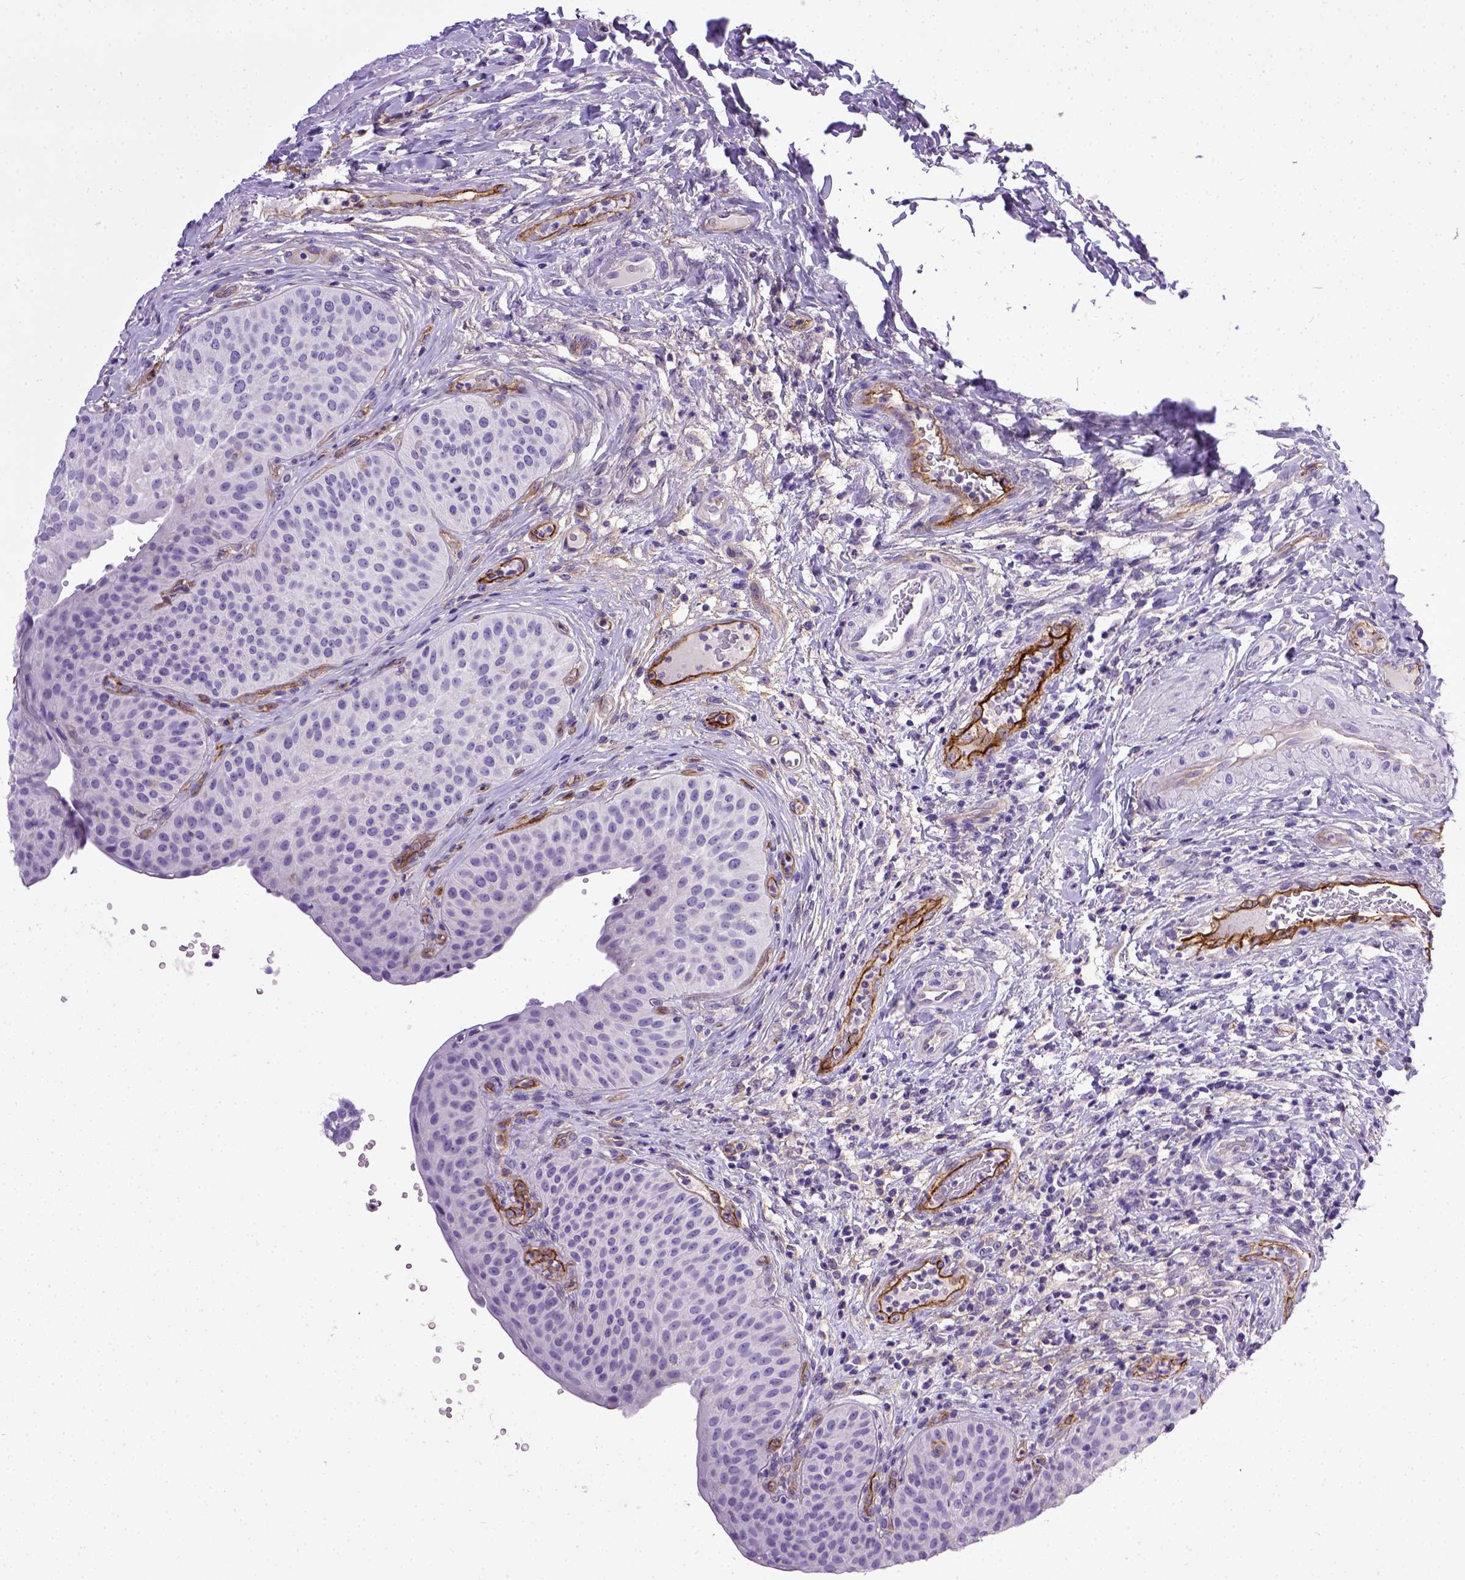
{"staining": {"intensity": "negative", "quantity": "none", "location": "none"}, "tissue": "urinary bladder", "cell_type": "Urothelial cells", "image_type": "normal", "snomed": [{"axis": "morphology", "description": "Normal tissue, NOS"}, {"axis": "topography", "description": "Urinary bladder"}], "caption": "The micrograph demonstrates no significant staining in urothelial cells of urinary bladder. (Stains: DAB (3,3'-diaminobenzidine) immunohistochemistry with hematoxylin counter stain, Microscopy: brightfield microscopy at high magnification).", "gene": "ENG", "patient": {"sex": "male", "age": 66}}